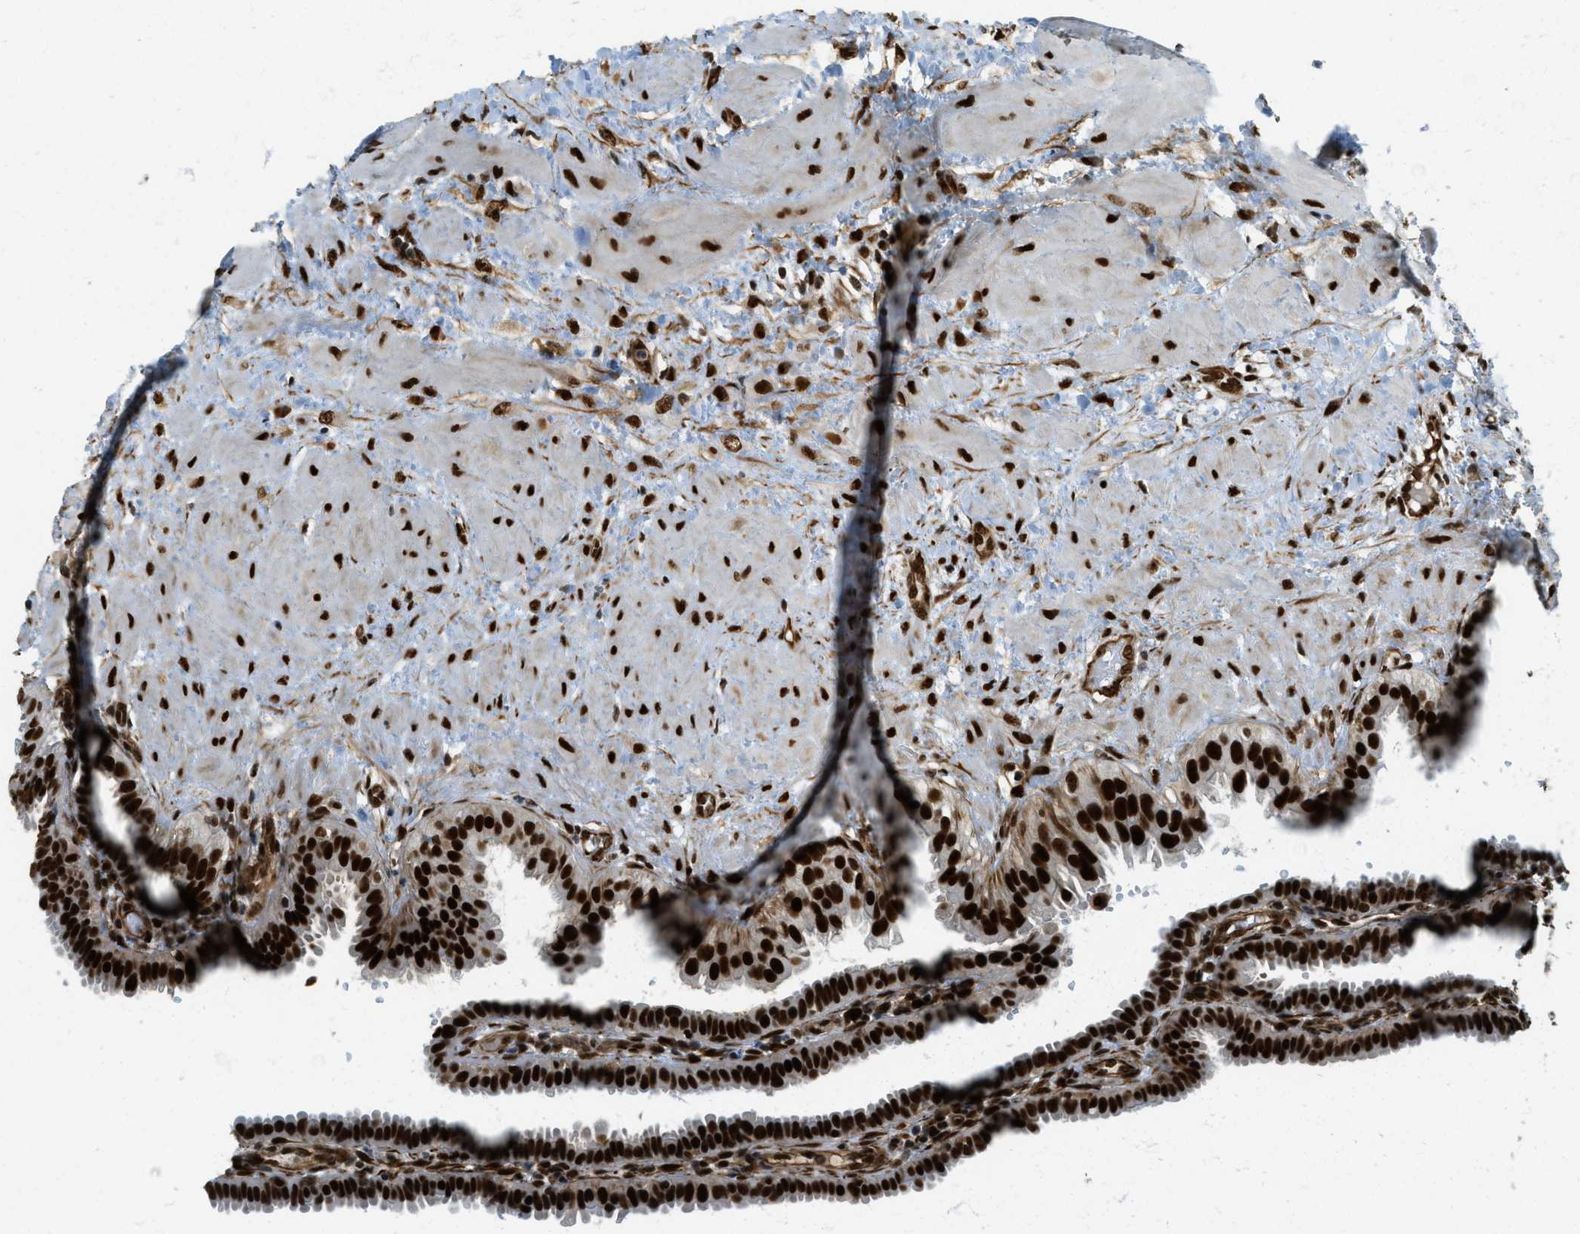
{"staining": {"intensity": "strong", "quantity": ">75%", "location": "nuclear"}, "tissue": "fallopian tube", "cell_type": "Glandular cells", "image_type": "normal", "snomed": [{"axis": "morphology", "description": "Normal tissue, NOS"}, {"axis": "topography", "description": "Fallopian tube"}, {"axis": "topography", "description": "Placenta"}], "caption": "Strong nuclear protein positivity is seen in approximately >75% of glandular cells in fallopian tube. Using DAB (brown) and hematoxylin (blue) stains, captured at high magnification using brightfield microscopy.", "gene": "ZFR", "patient": {"sex": "female", "age": 34}}